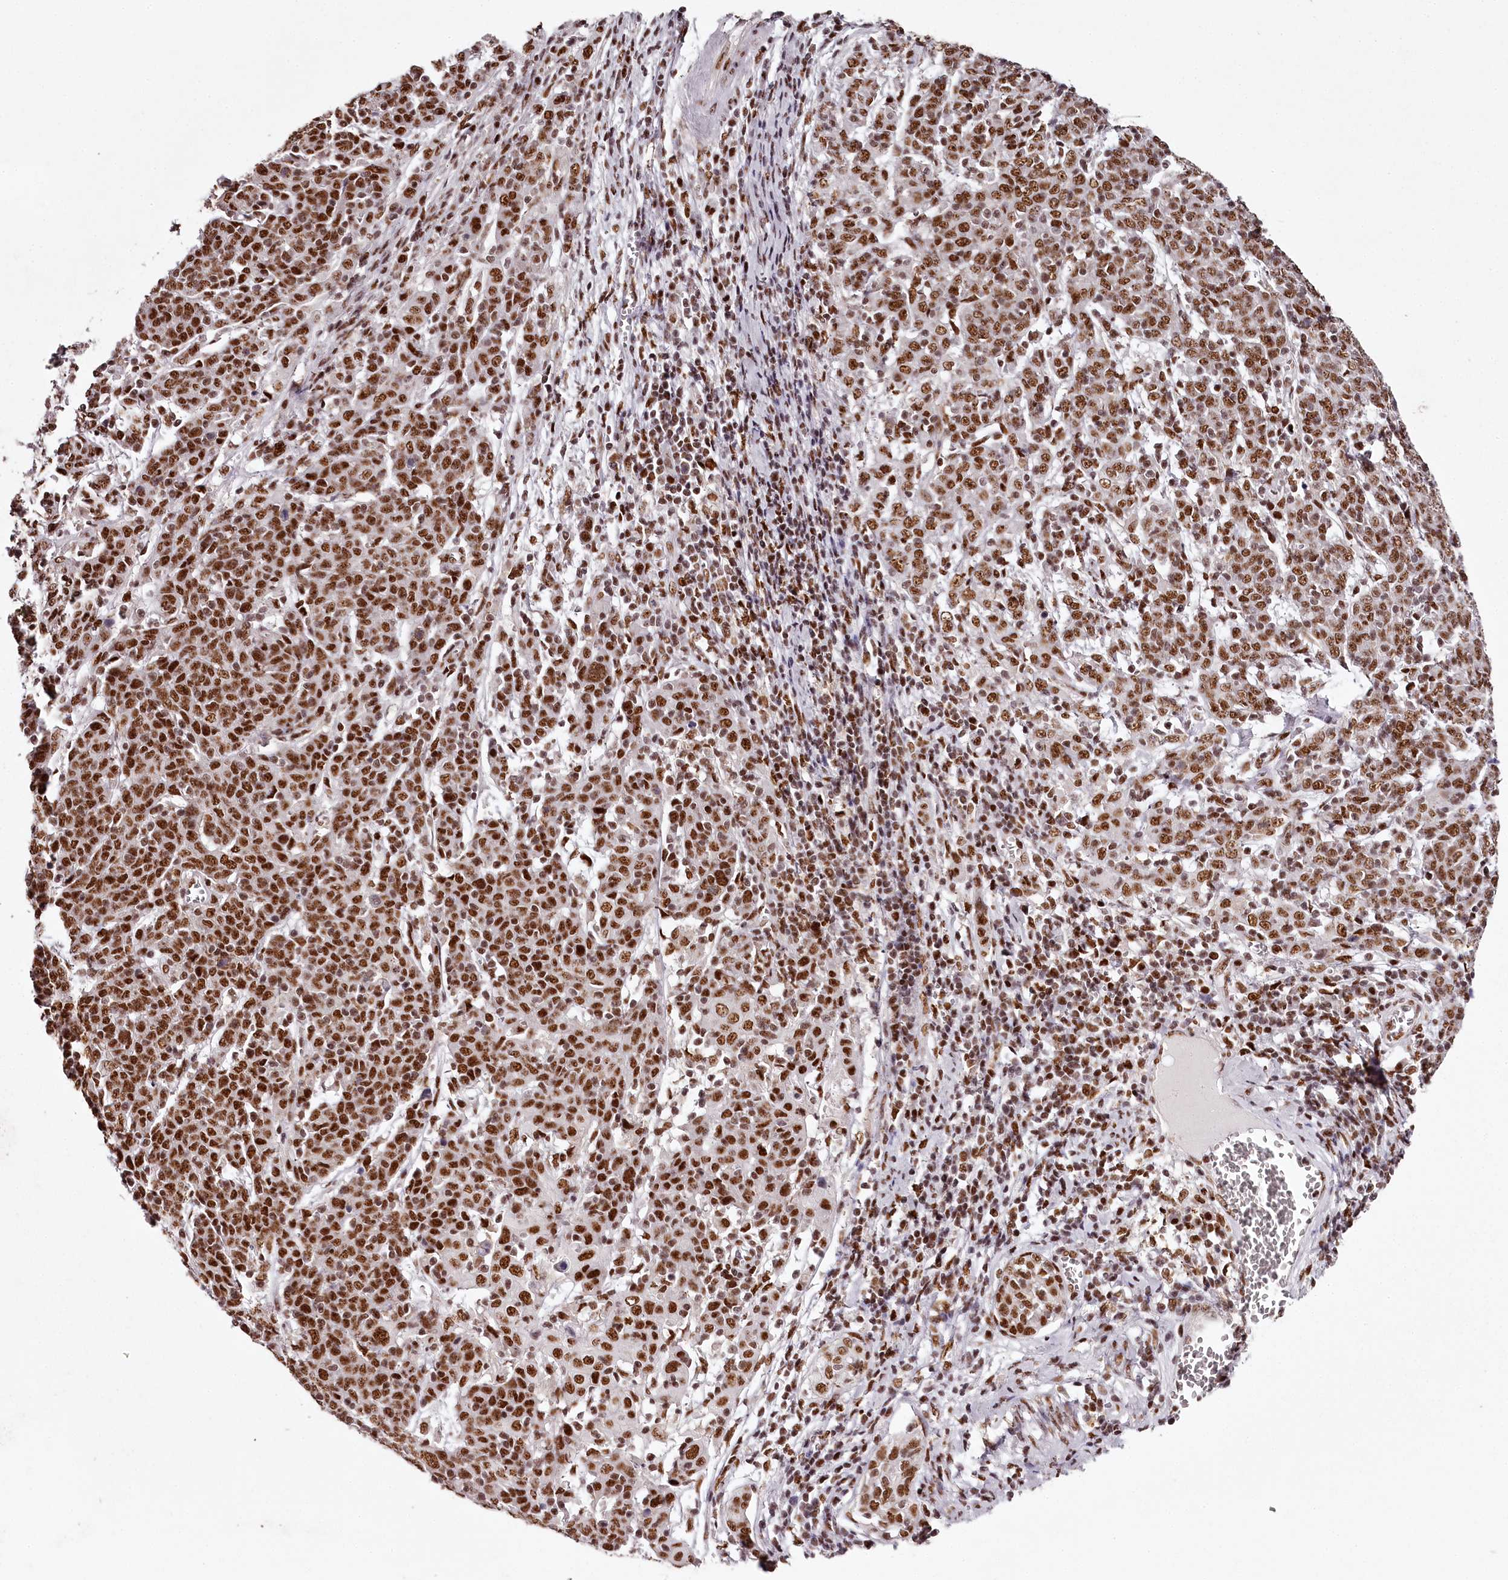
{"staining": {"intensity": "strong", "quantity": ">75%", "location": "nuclear"}, "tissue": "cervical cancer", "cell_type": "Tumor cells", "image_type": "cancer", "snomed": [{"axis": "morphology", "description": "Squamous cell carcinoma, NOS"}, {"axis": "topography", "description": "Cervix"}], "caption": "Immunohistochemistry staining of cervical squamous cell carcinoma, which exhibits high levels of strong nuclear staining in about >75% of tumor cells indicating strong nuclear protein staining. The staining was performed using DAB (brown) for protein detection and nuclei were counterstained in hematoxylin (blue).", "gene": "PSPC1", "patient": {"sex": "female", "age": 67}}